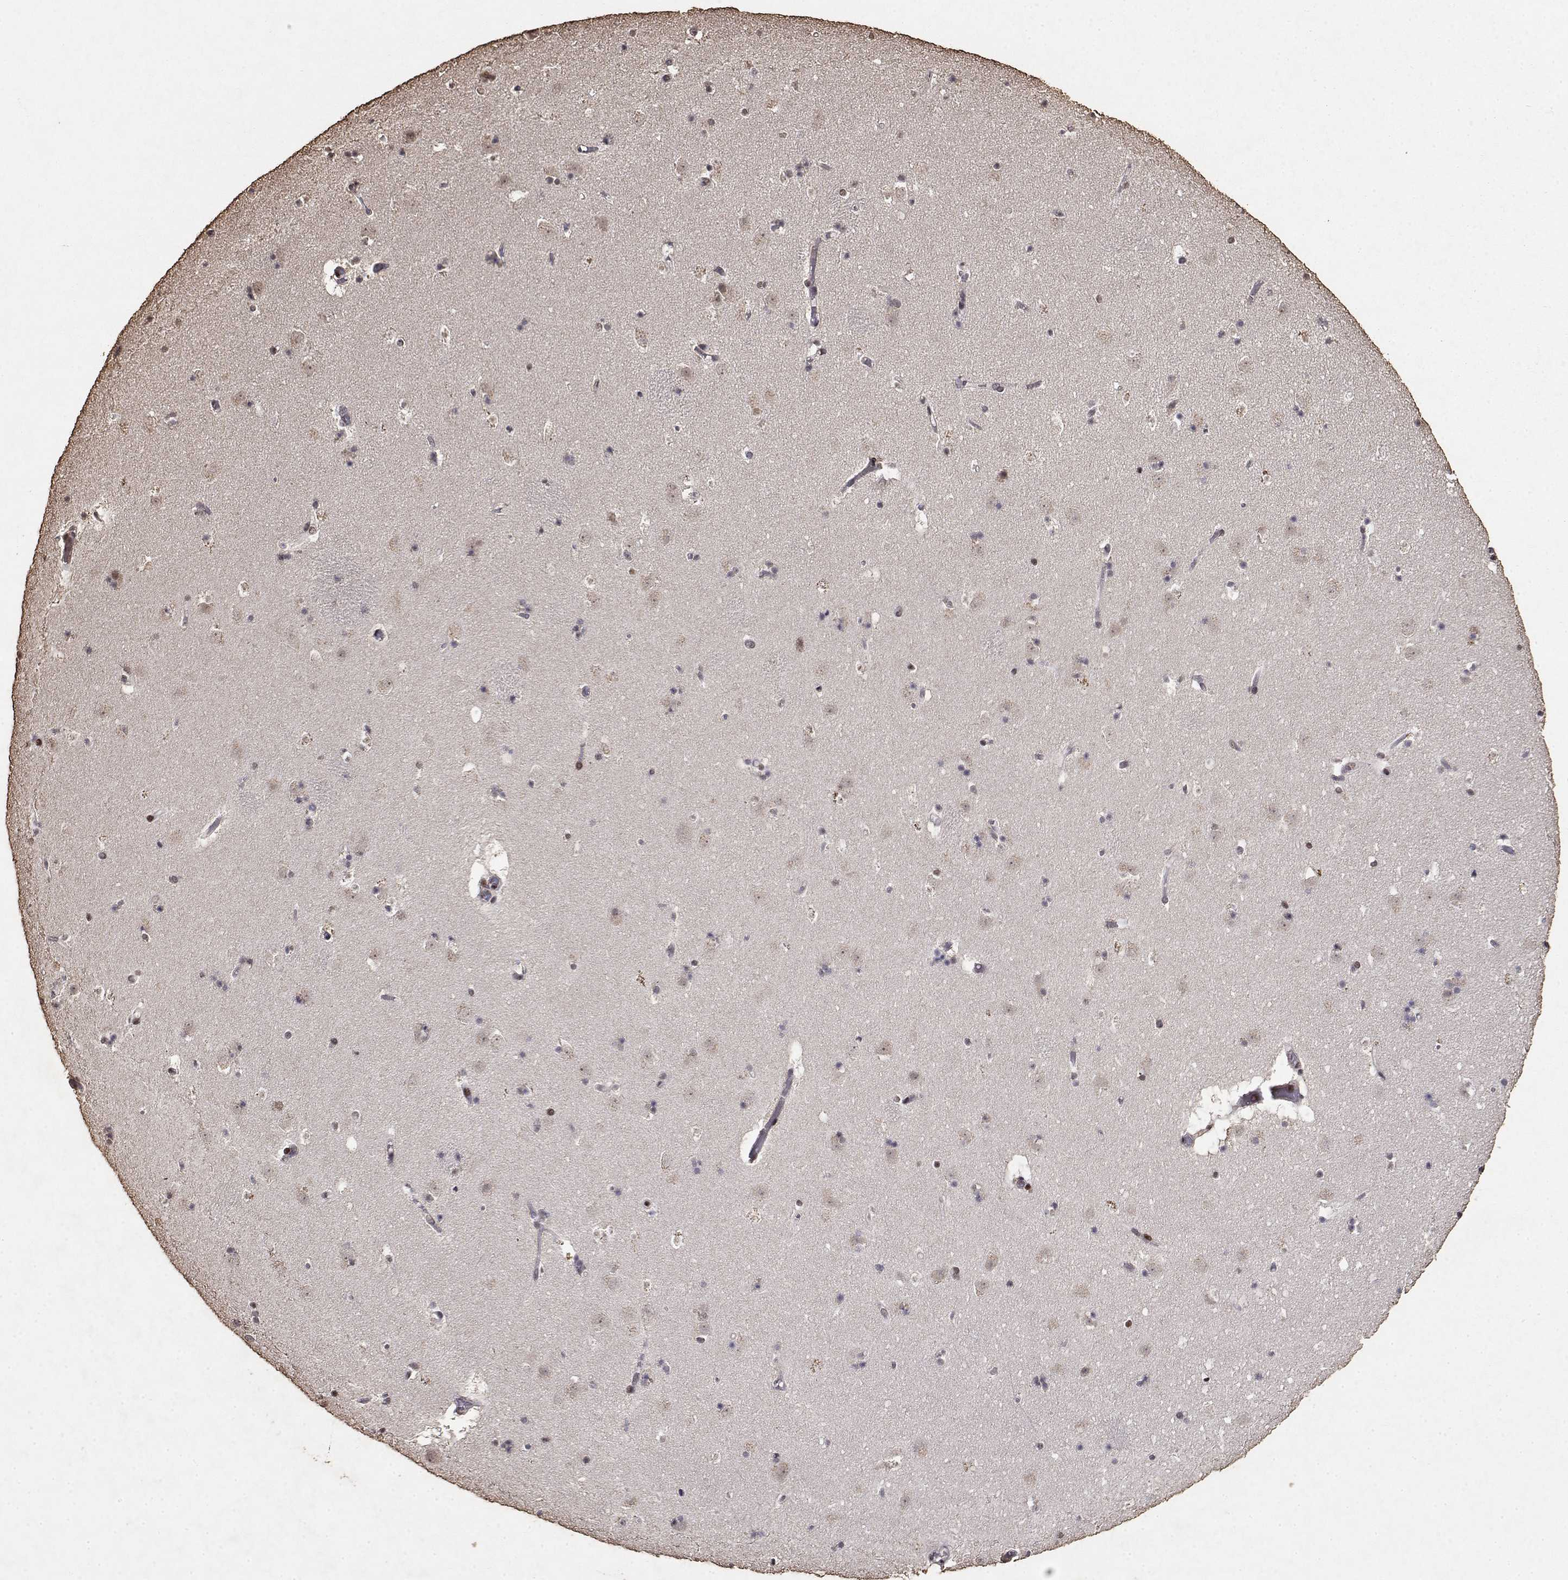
{"staining": {"intensity": "strong", "quantity": "25%-75%", "location": "nuclear"}, "tissue": "caudate", "cell_type": "Glial cells", "image_type": "normal", "snomed": [{"axis": "morphology", "description": "Normal tissue, NOS"}, {"axis": "topography", "description": "Lateral ventricle wall"}], "caption": "Immunohistochemical staining of normal human caudate demonstrates 25%-75% levels of strong nuclear protein staining in about 25%-75% of glial cells.", "gene": "TOE1", "patient": {"sex": "female", "age": 42}}